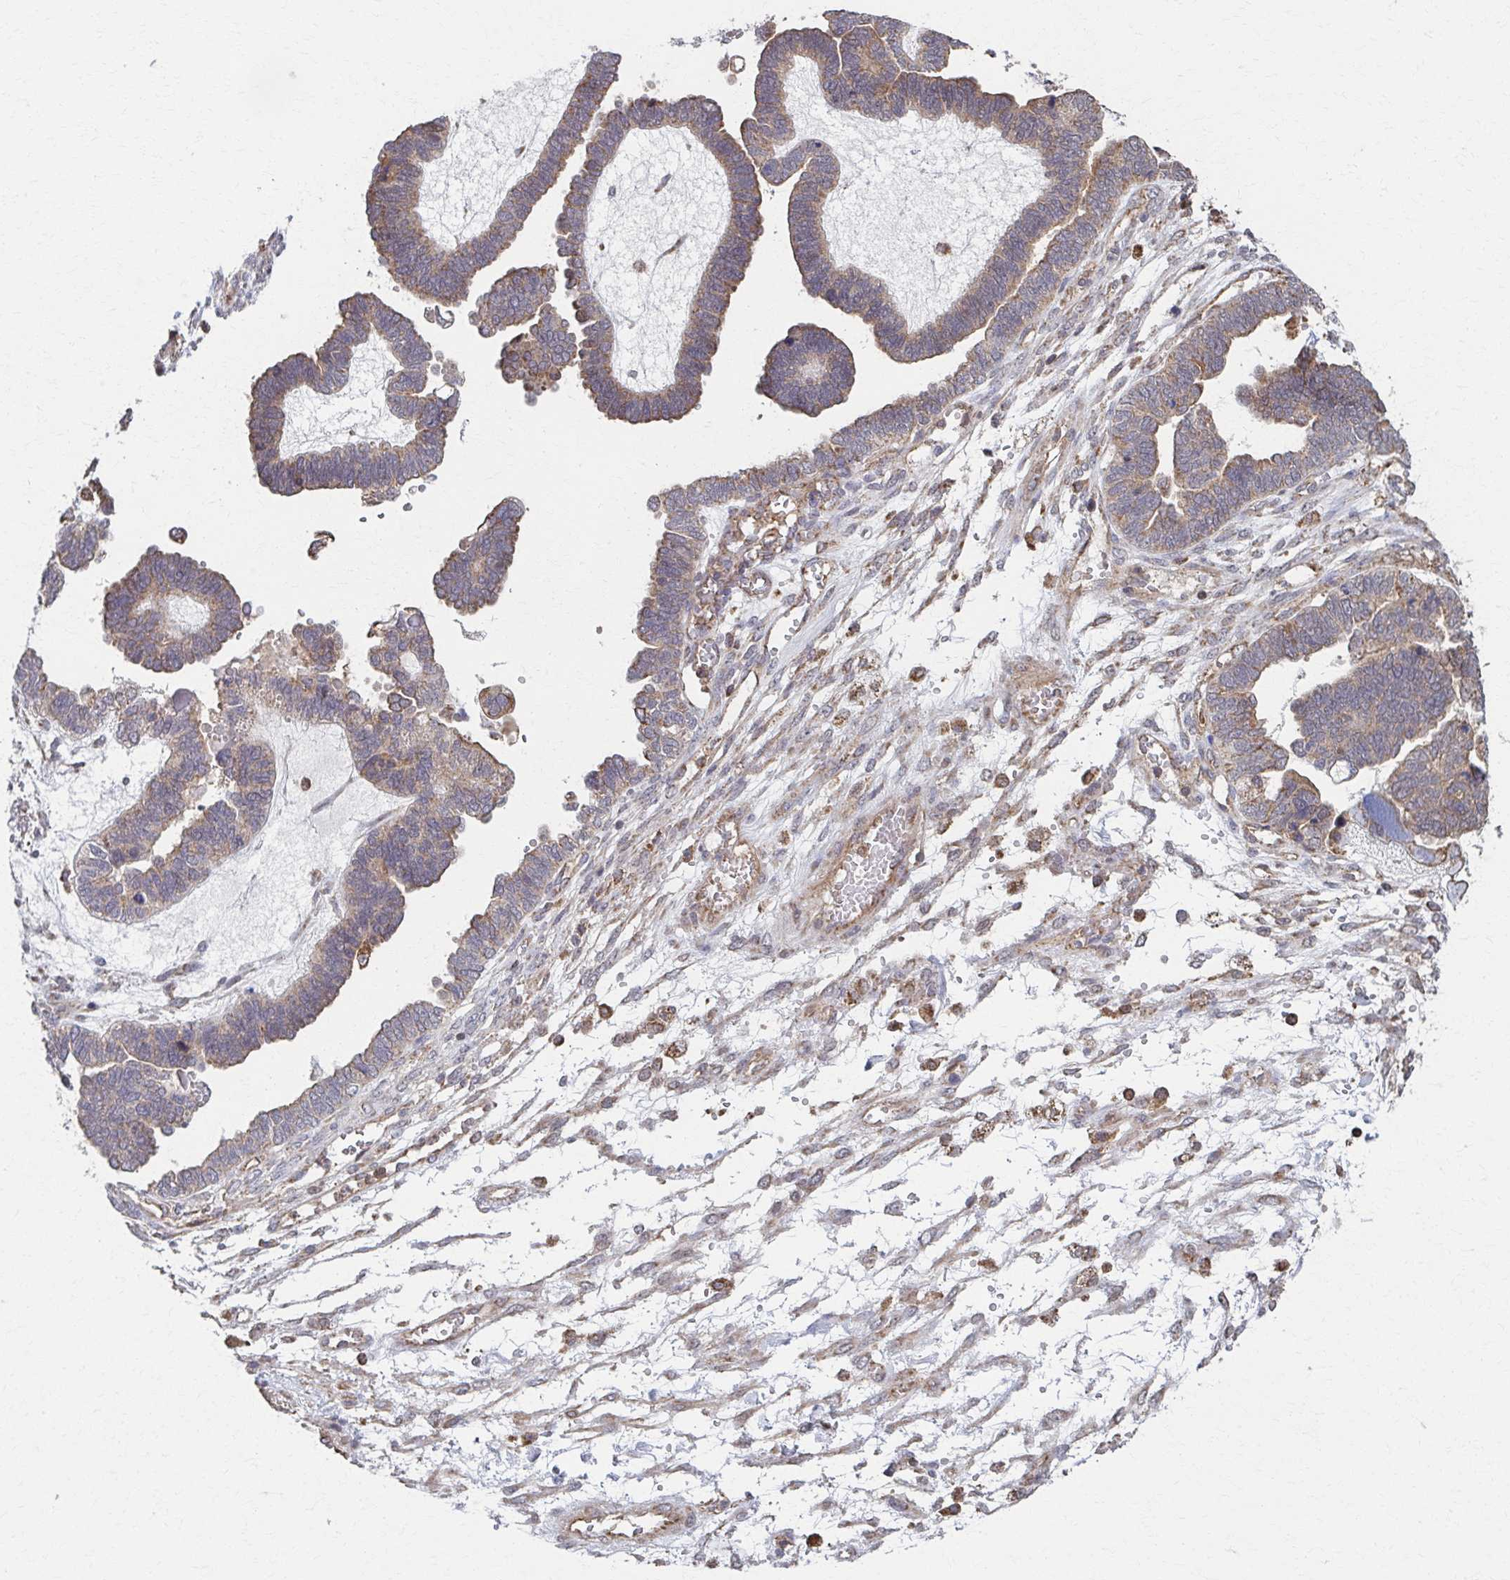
{"staining": {"intensity": "moderate", "quantity": ">75%", "location": "cytoplasmic/membranous"}, "tissue": "ovarian cancer", "cell_type": "Tumor cells", "image_type": "cancer", "snomed": [{"axis": "morphology", "description": "Cystadenocarcinoma, serous, NOS"}, {"axis": "topography", "description": "Ovary"}], "caption": "Ovarian cancer (serous cystadenocarcinoma) stained for a protein (brown) reveals moderate cytoplasmic/membranous positive expression in about >75% of tumor cells.", "gene": "KLHL34", "patient": {"sex": "female", "age": 51}}